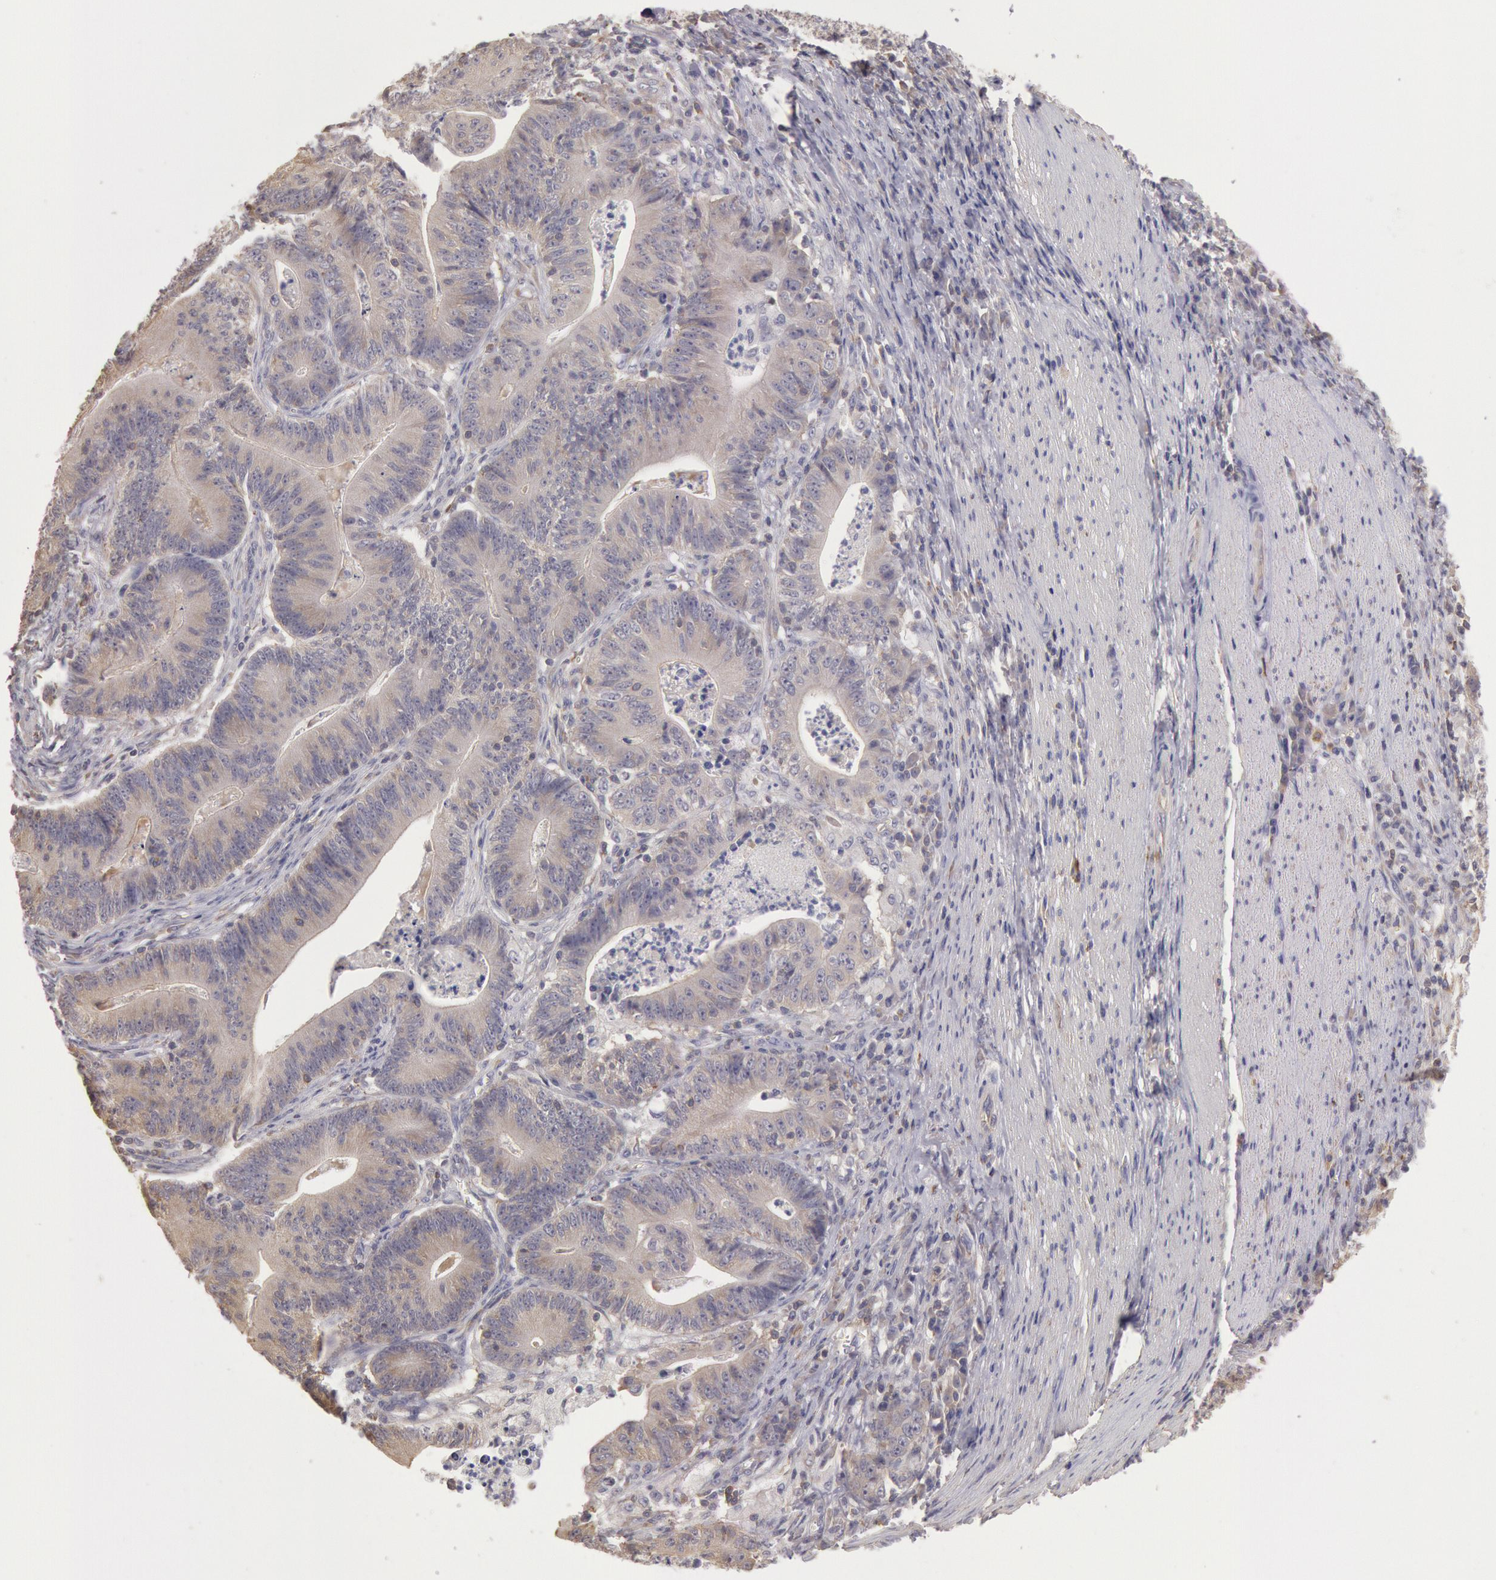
{"staining": {"intensity": "weak", "quantity": ">75%", "location": "cytoplasmic/membranous"}, "tissue": "stomach cancer", "cell_type": "Tumor cells", "image_type": "cancer", "snomed": [{"axis": "morphology", "description": "Adenocarcinoma, NOS"}, {"axis": "topography", "description": "Stomach, lower"}], "caption": "Immunohistochemistry image of stomach cancer stained for a protein (brown), which exhibits low levels of weak cytoplasmic/membranous positivity in approximately >75% of tumor cells.", "gene": "NMT2", "patient": {"sex": "female", "age": 86}}